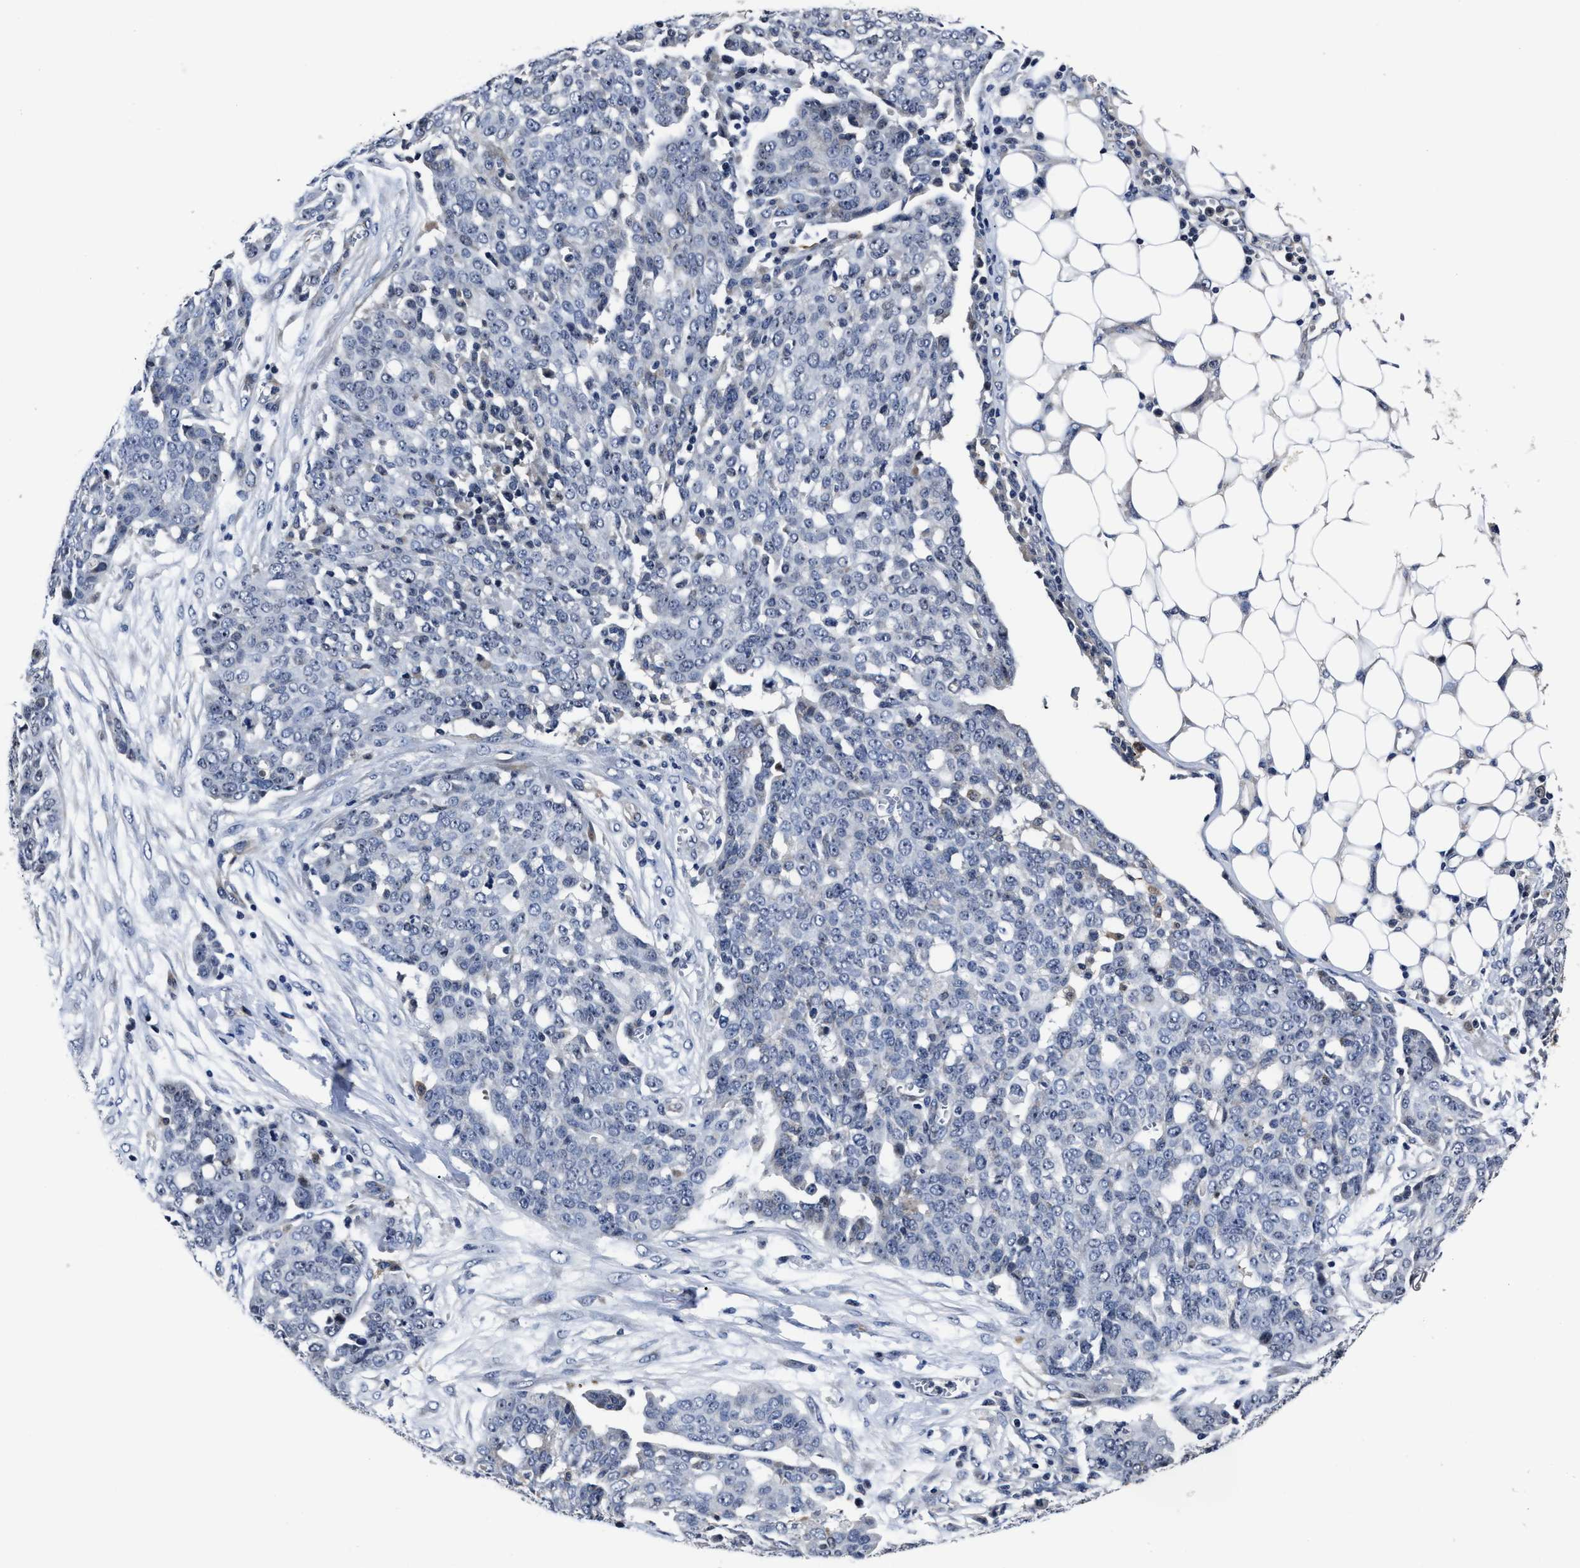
{"staining": {"intensity": "negative", "quantity": "none", "location": "none"}, "tissue": "ovarian cancer", "cell_type": "Tumor cells", "image_type": "cancer", "snomed": [{"axis": "morphology", "description": "Cystadenocarcinoma, serous, NOS"}, {"axis": "topography", "description": "Soft tissue"}, {"axis": "topography", "description": "Ovary"}], "caption": "A histopathology image of human ovarian serous cystadenocarcinoma is negative for staining in tumor cells.", "gene": "RSBN1L", "patient": {"sex": "female", "age": 57}}